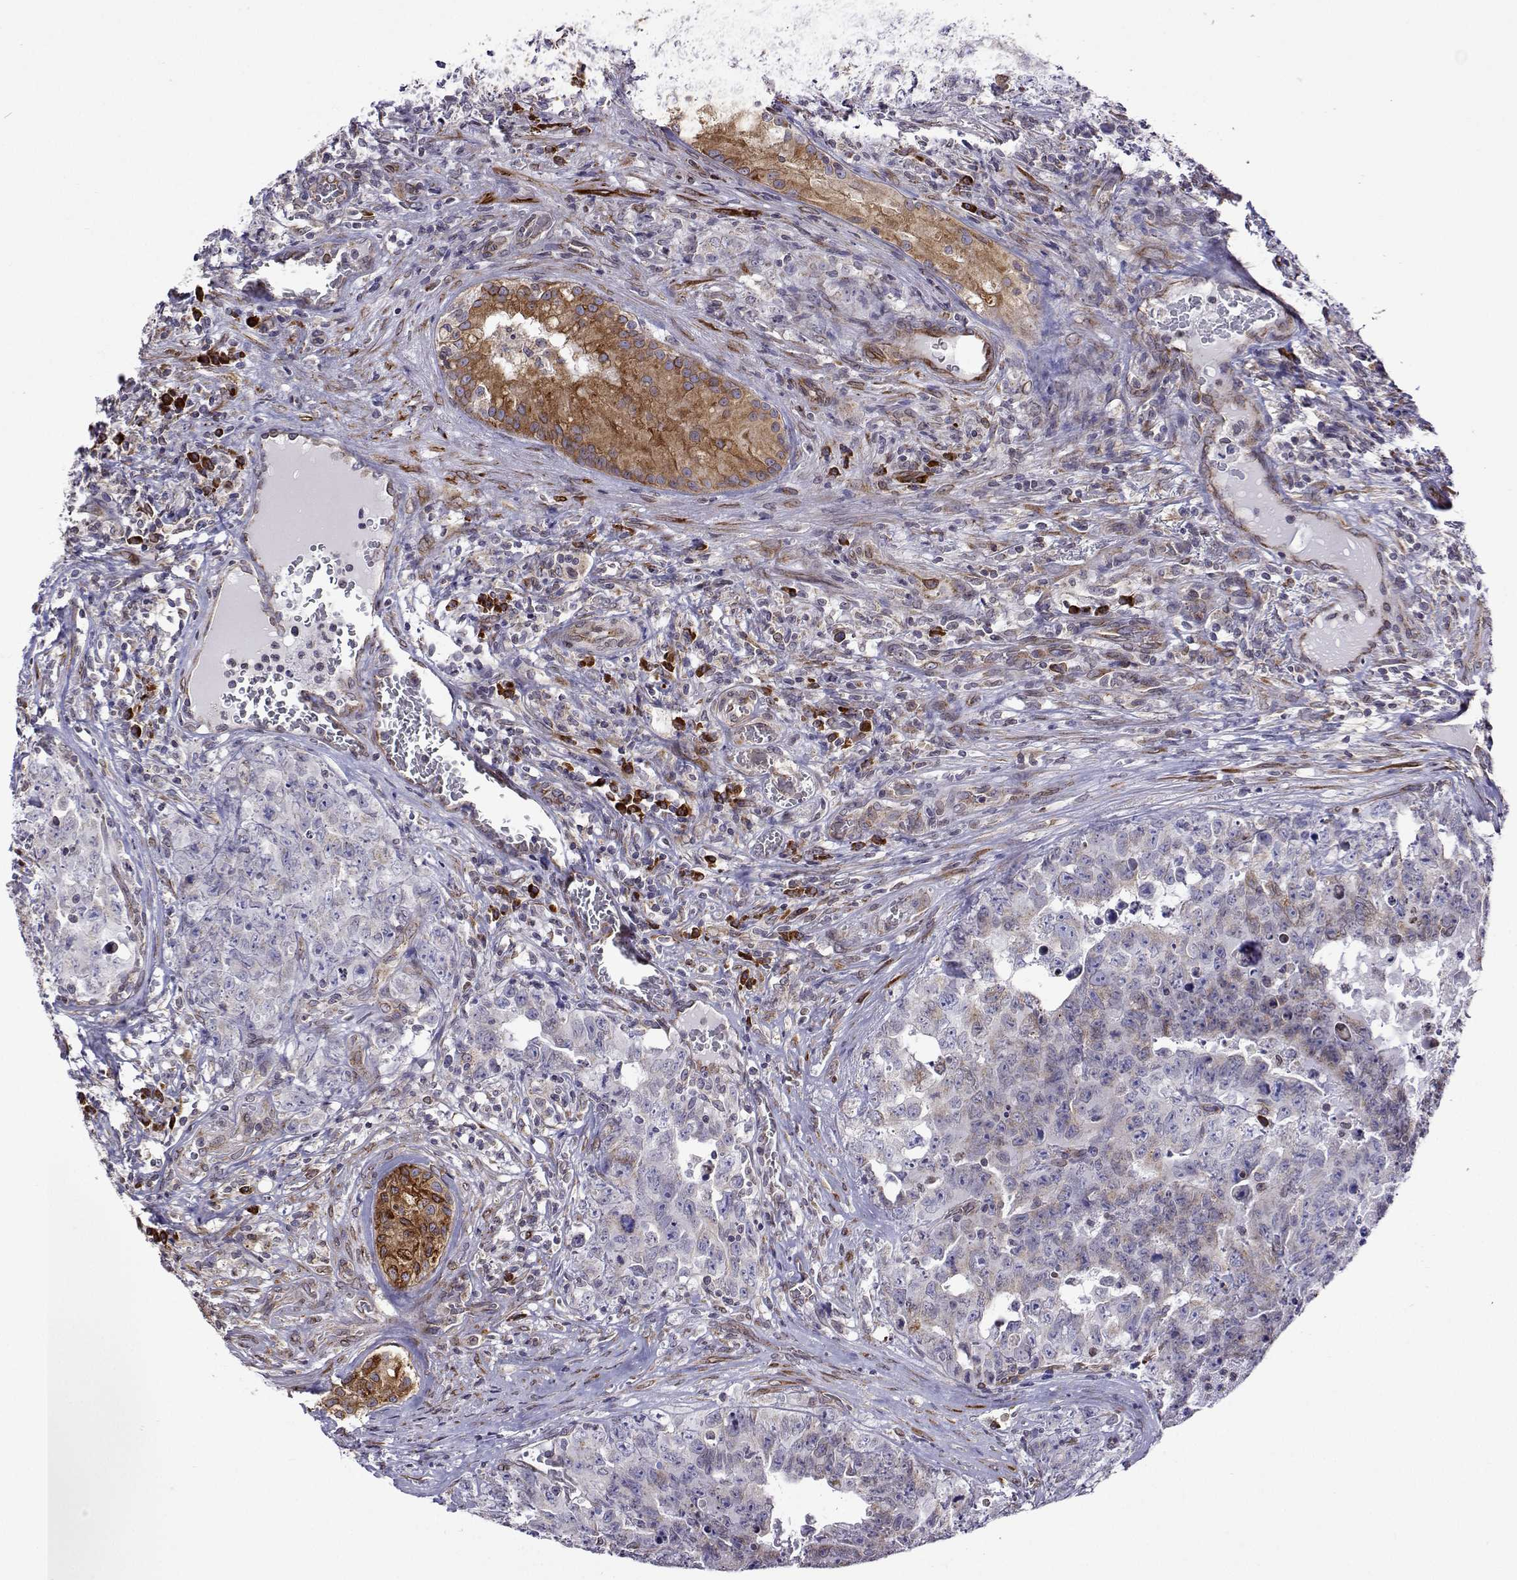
{"staining": {"intensity": "negative", "quantity": "none", "location": "none"}, "tissue": "testis cancer", "cell_type": "Tumor cells", "image_type": "cancer", "snomed": [{"axis": "morphology", "description": "Carcinoma, Embryonal, NOS"}, {"axis": "topography", "description": "Testis"}], "caption": "This is an immunohistochemistry photomicrograph of human testis embryonal carcinoma. There is no positivity in tumor cells.", "gene": "PGRMC2", "patient": {"sex": "male", "age": 24}}